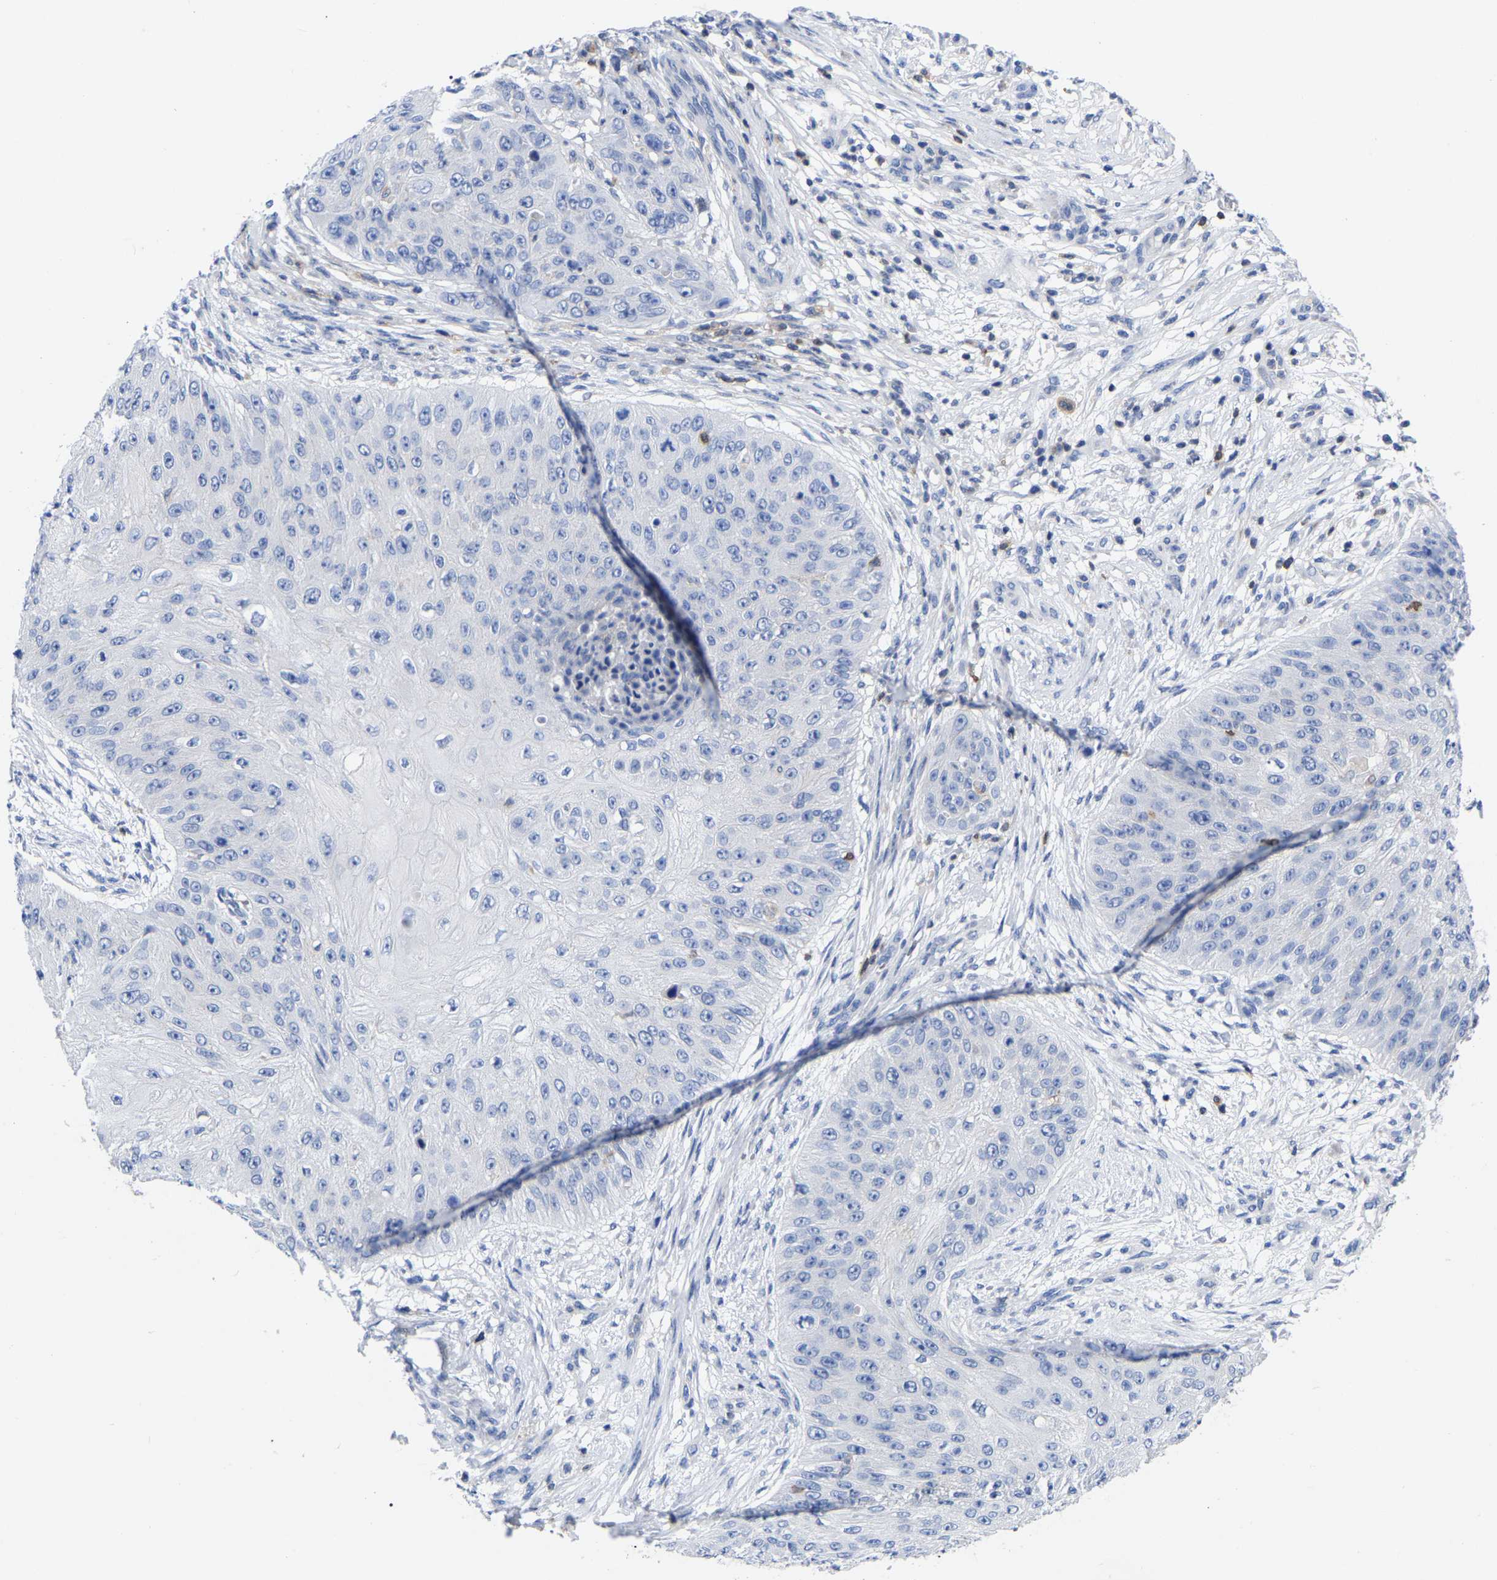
{"staining": {"intensity": "negative", "quantity": "none", "location": "none"}, "tissue": "skin cancer", "cell_type": "Tumor cells", "image_type": "cancer", "snomed": [{"axis": "morphology", "description": "Squamous cell carcinoma, NOS"}, {"axis": "topography", "description": "Skin"}], "caption": "An IHC micrograph of skin cancer is shown. There is no staining in tumor cells of skin cancer.", "gene": "PTPN7", "patient": {"sex": "female", "age": 80}}